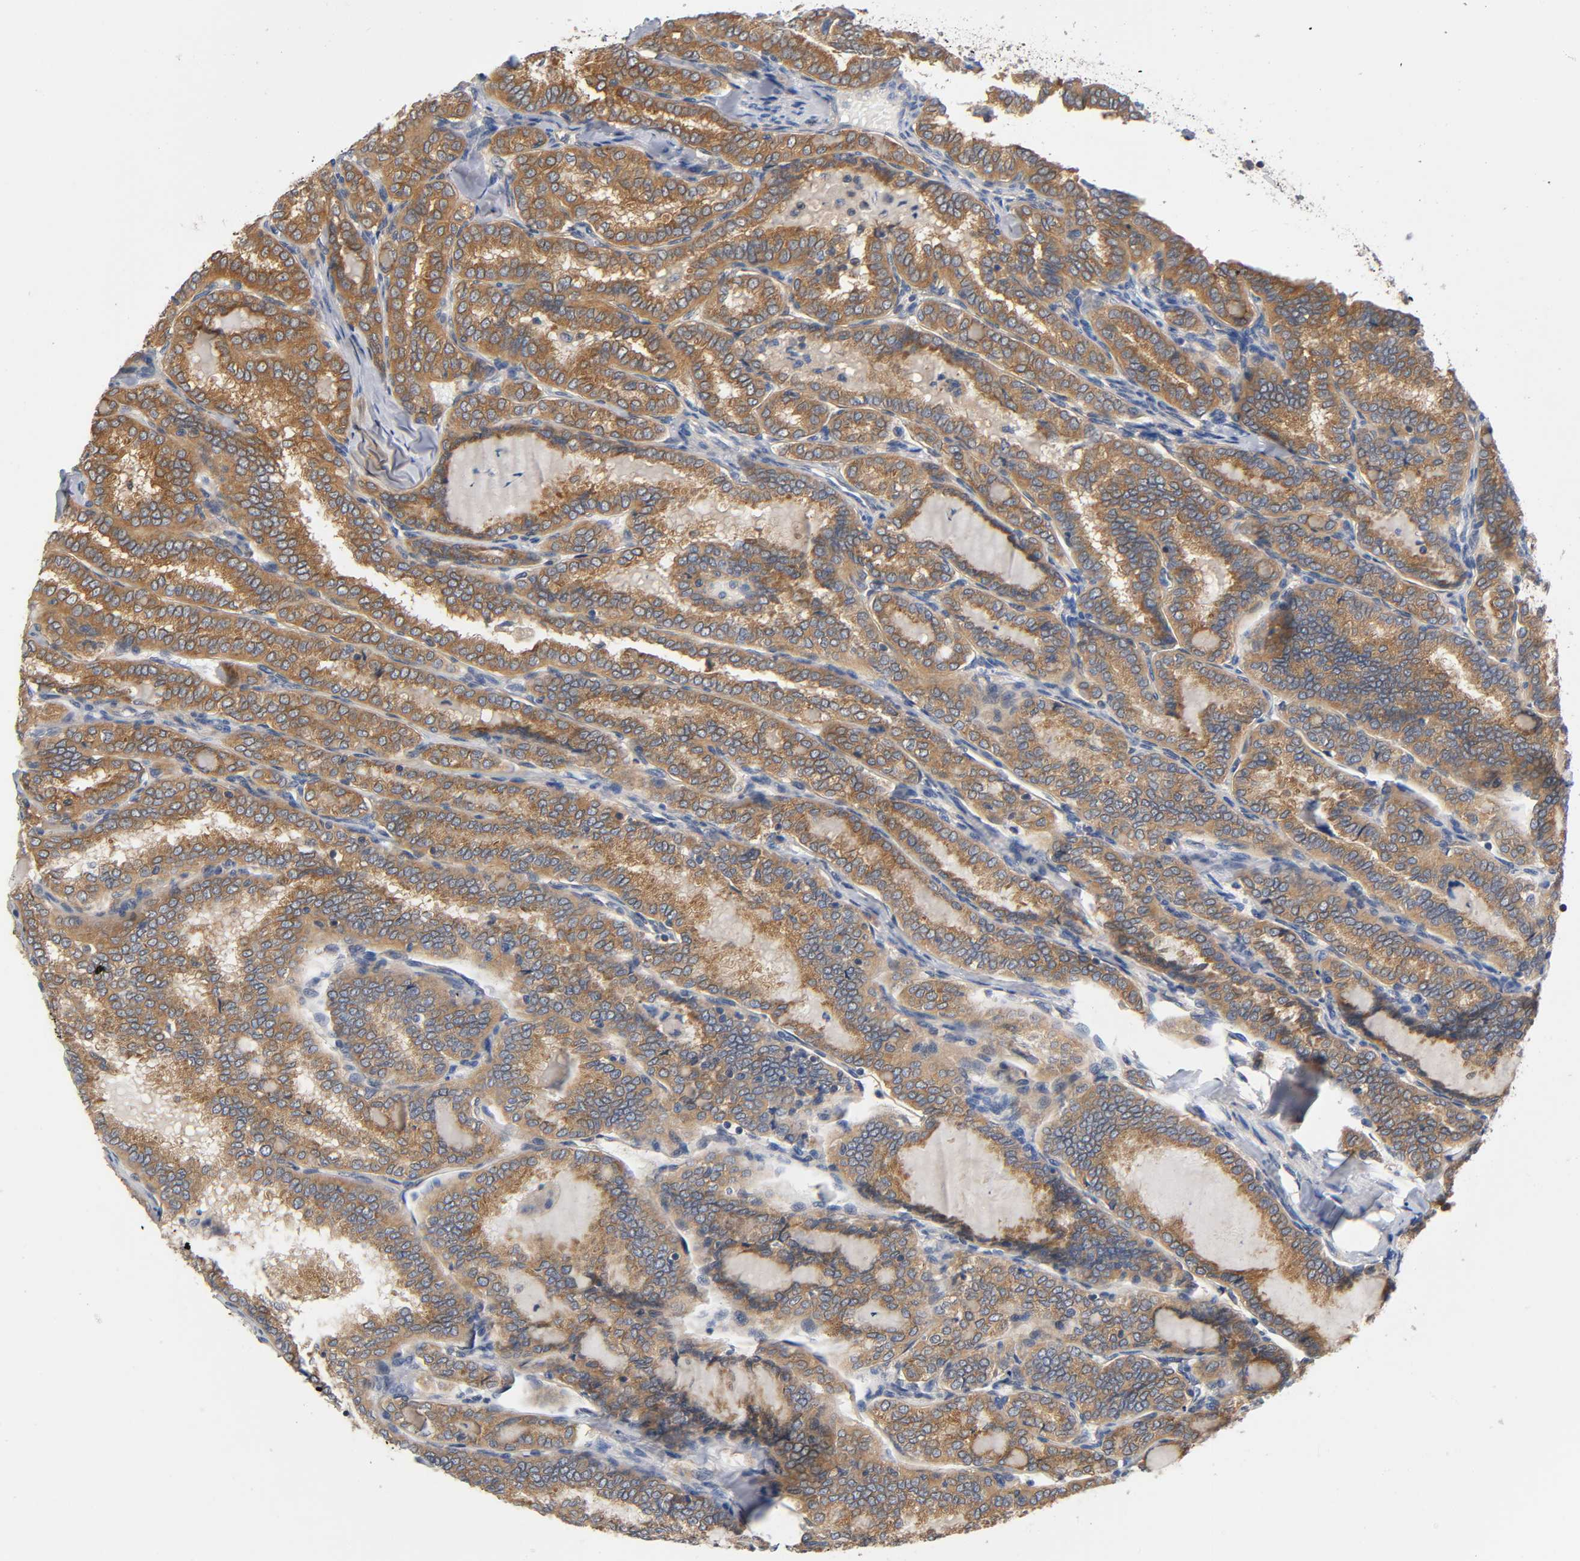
{"staining": {"intensity": "moderate", "quantity": ">75%", "location": "cytoplasmic/membranous"}, "tissue": "thyroid cancer", "cell_type": "Tumor cells", "image_type": "cancer", "snomed": [{"axis": "morphology", "description": "Papillary adenocarcinoma, NOS"}, {"axis": "topography", "description": "Thyroid gland"}], "caption": "Immunohistochemistry (IHC) of thyroid papillary adenocarcinoma shows medium levels of moderate cytoplasmic/membranous staining in approximately >75% of tumor cells. Using DAB (brown) and hematoxylin (blue) stains, captured at high magnification using brightfield microscopy.", "gene": "PRKAB1", "patient": {"sex": "female", "age": 30}}